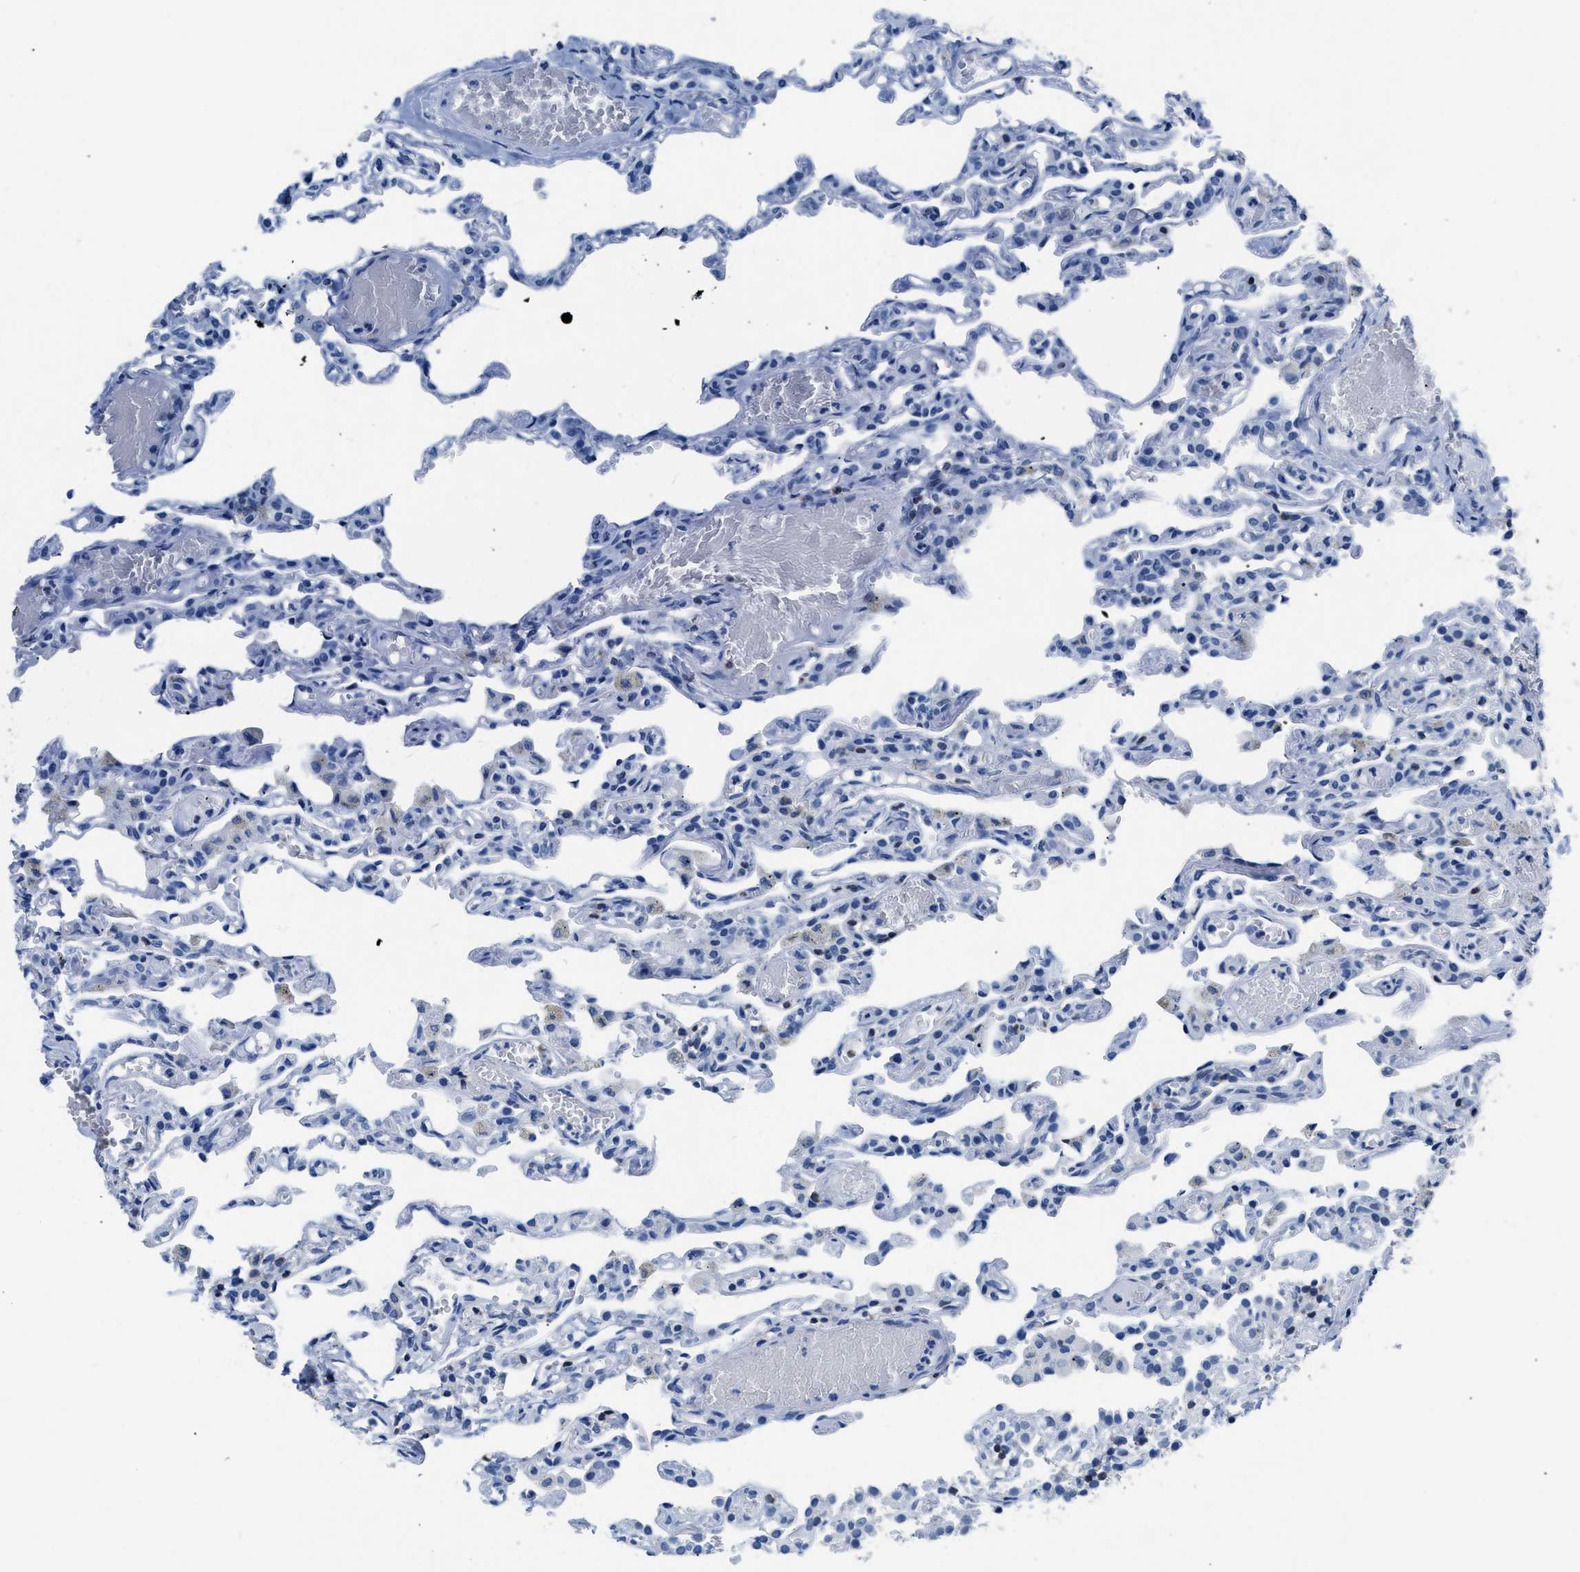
{"staining": {"intensity": "moderate", "quantity": "<25%", "location": "nuclear"}, "tissue": "lung", "cell_type": "Alveolar cells", "image_type": "normal", "snomed": [{"axis": "morphology", "description": "Normal tissue, NOS"}, {"axis": "topography", "description": "Lung"}], "caption": "Immunohistochemistry (IHC) of benign lung shows low levels of moderate nuclear expression in approximately <25% of alveolar cells.", "gene": "NFATC2", "patient": {"sex": "male", "age": 21}}